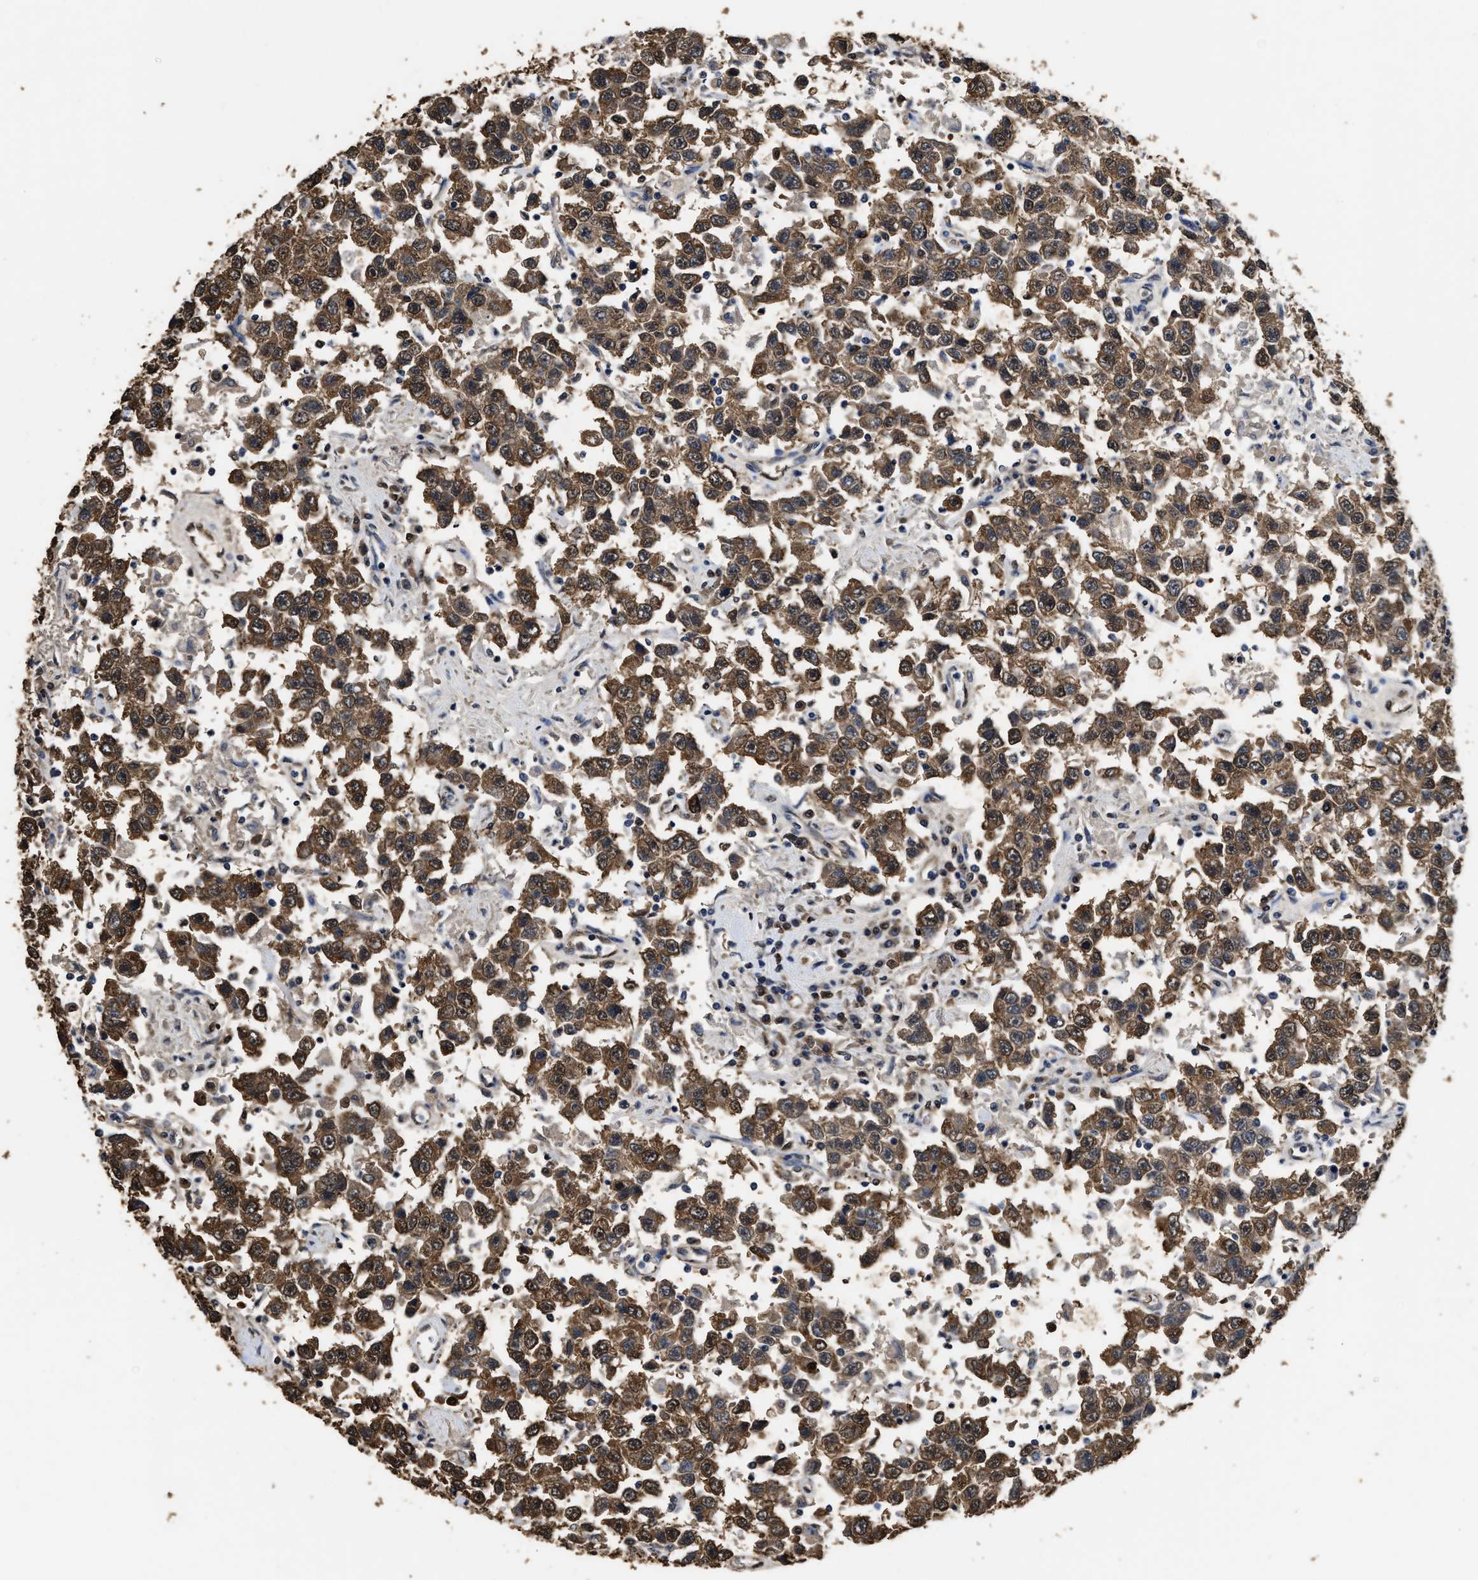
{"staining": {"intensity": "moderate", "quantity": ">75%", "location": "cytoplasmic/membranous,nuclear"}, "tissue": "testis cancer", "cell_type": "Tumor cells", "image_type": "cancer", "snomed": [{"axis": "morphology", "description": "Seminoma, NOS"}, {"axis": "topography", "description": "Testis"}], "caption": "Tumor cells display medium levels of moderate cytoplasmic/membranous and nuclear expression in about >75% of cells in testis cancer. The staining was performed using DAB (3,3'-diaminobenzidine) to visualize the protein expression in brown, while the nuclei were stained in blue with hematoxylin (Magnification: 20x).", "gene": "YWHAE", "patient": {"sex": "male", "age": 41}}